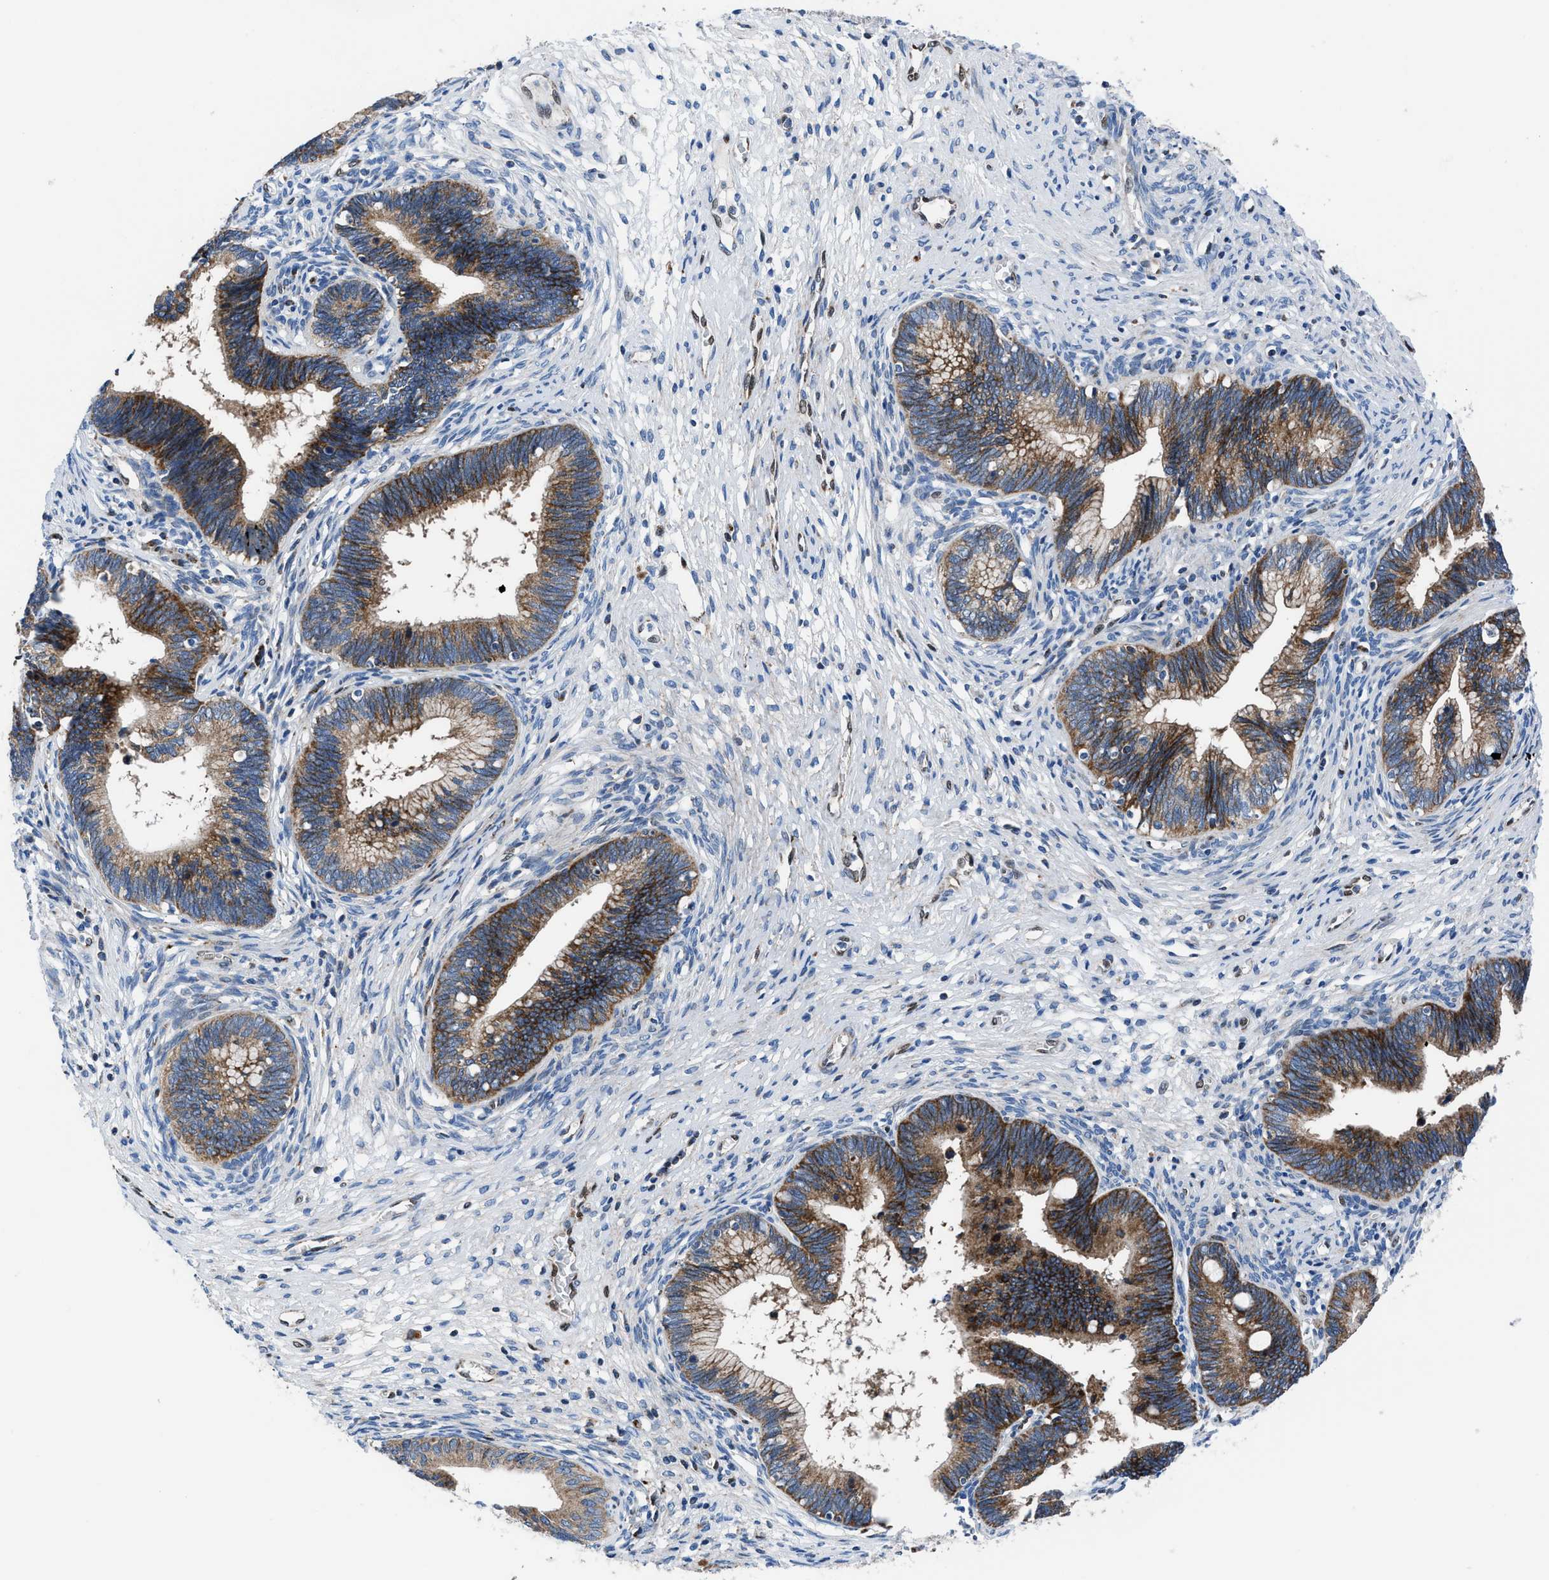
{"staining": {"intensity": "moderate", "quantity": ">75%", "location": "cytoplasmic/membranous"}, "tissue": "cervical cancer", "cell_type": "Tumor cells", "image_type": "cancer", "snomed": [{"axis": "morphology", "description": "Adenocarcinoma, NOS"}, {"axis": "topography", "description": "Cervix"}], "caption": "Immunohistochemistry (DAB) staining of human cervical cancer (adenocarcinoma) demonstrates moderate cytoplasmic/membranous protein positivity in approximately >75% of tumor cells. (Stains: DAB (3,3'-diaminobenzidine) in brown, nuclei in blue, Microscopy: brightfield microscopy at high magnification).", "gene": "LMO2", "patient": {"sex": "female", "age": 44}}